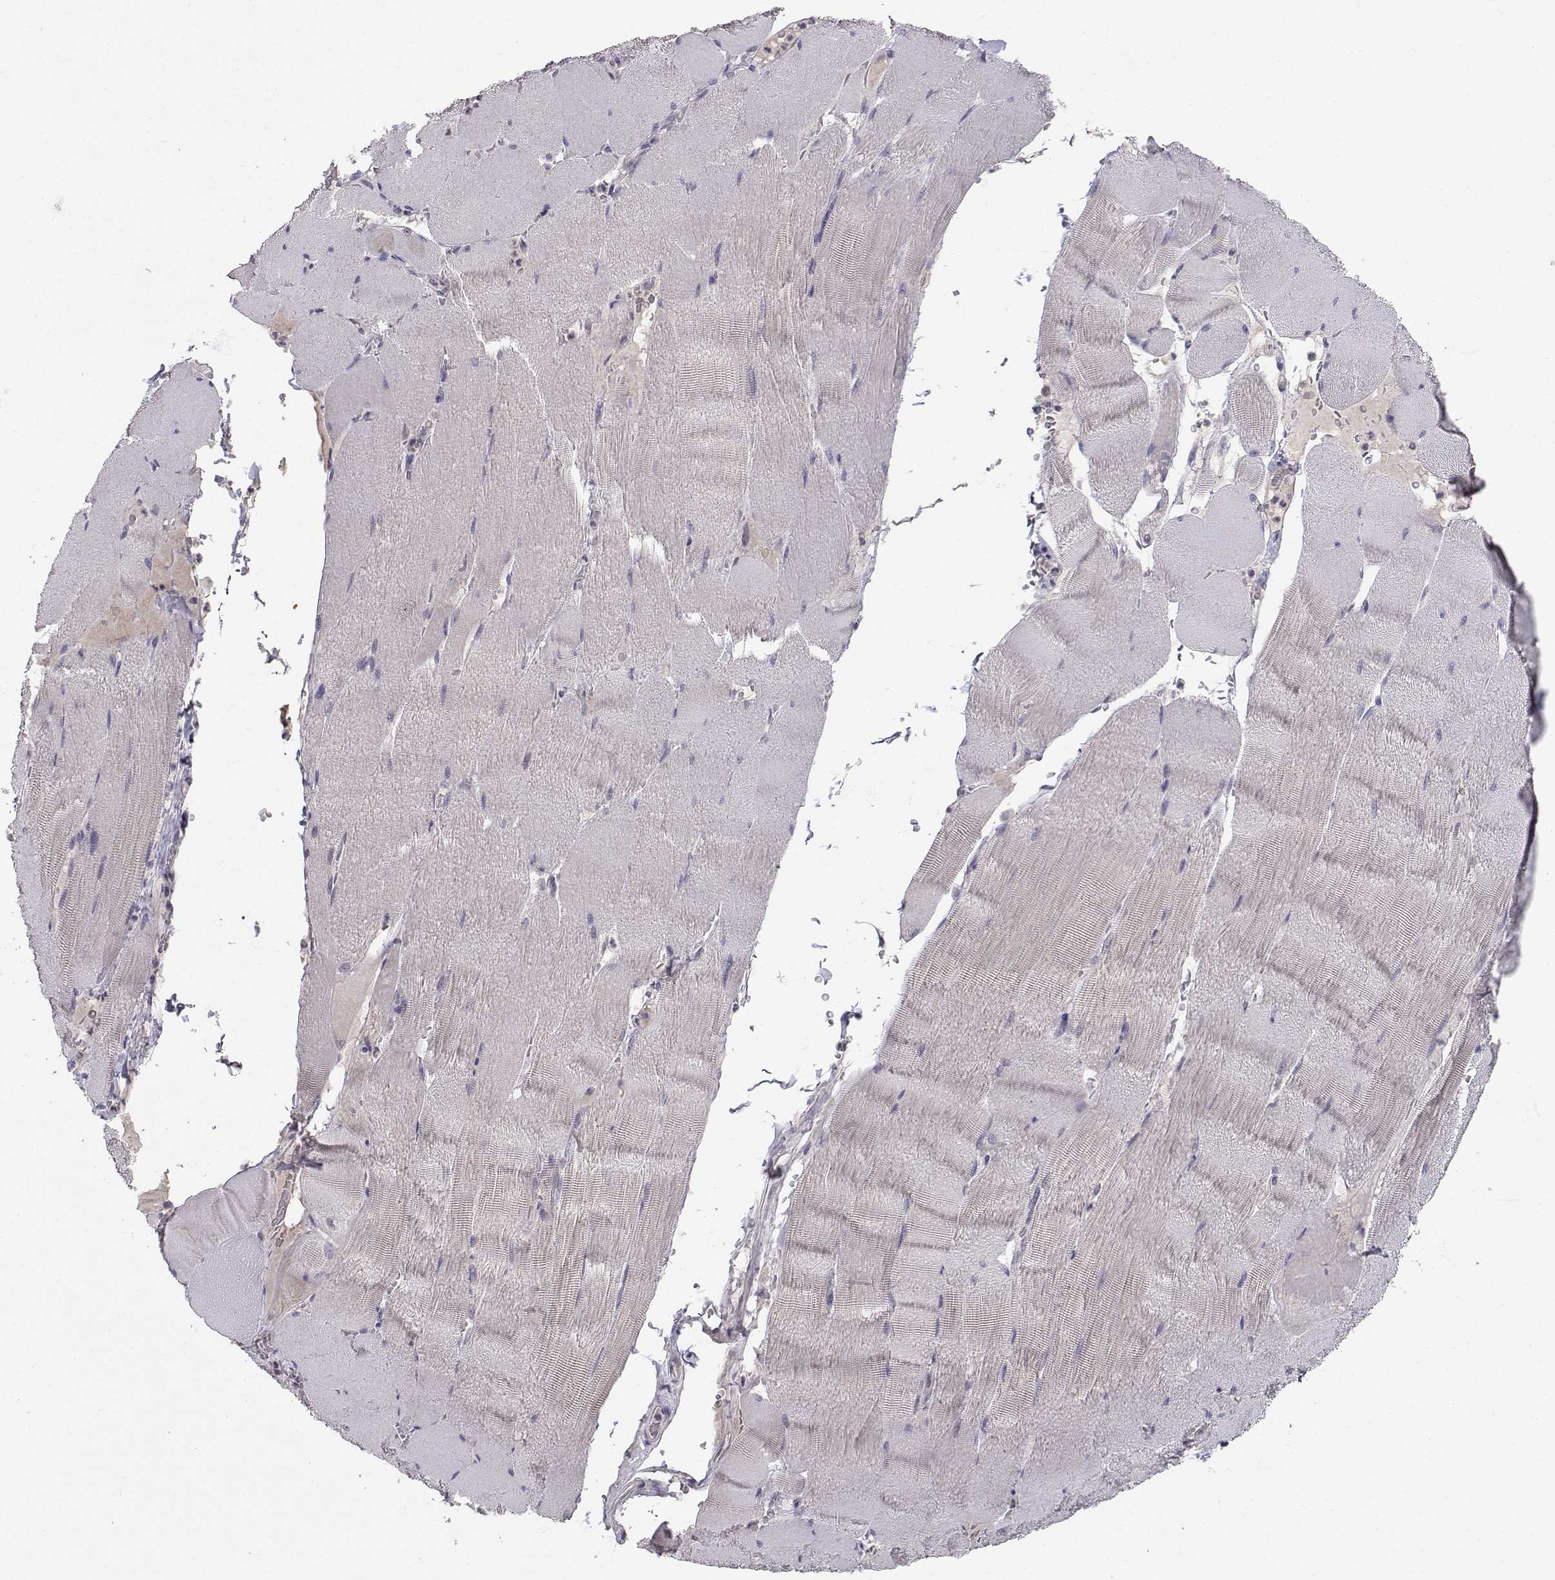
{"staining": {"intensity": "negative", "quantity": "none", "location": "none"}, "tissue": "skeletal muscle", "cell_type": "Myocytes", "image_type": "normal", "snomed": [{"axis": "morphology", "description": "Normal tissue, NOS"}, {"axis": "topography", "description": "Skeletal muscle"}], "caption": "DAB immunohistochemical staining of normal skeletal muscle reveals no significant expression in myocytes.", "gene": "SLC6A3", "patient": {"sex": "male", "age": 56}}